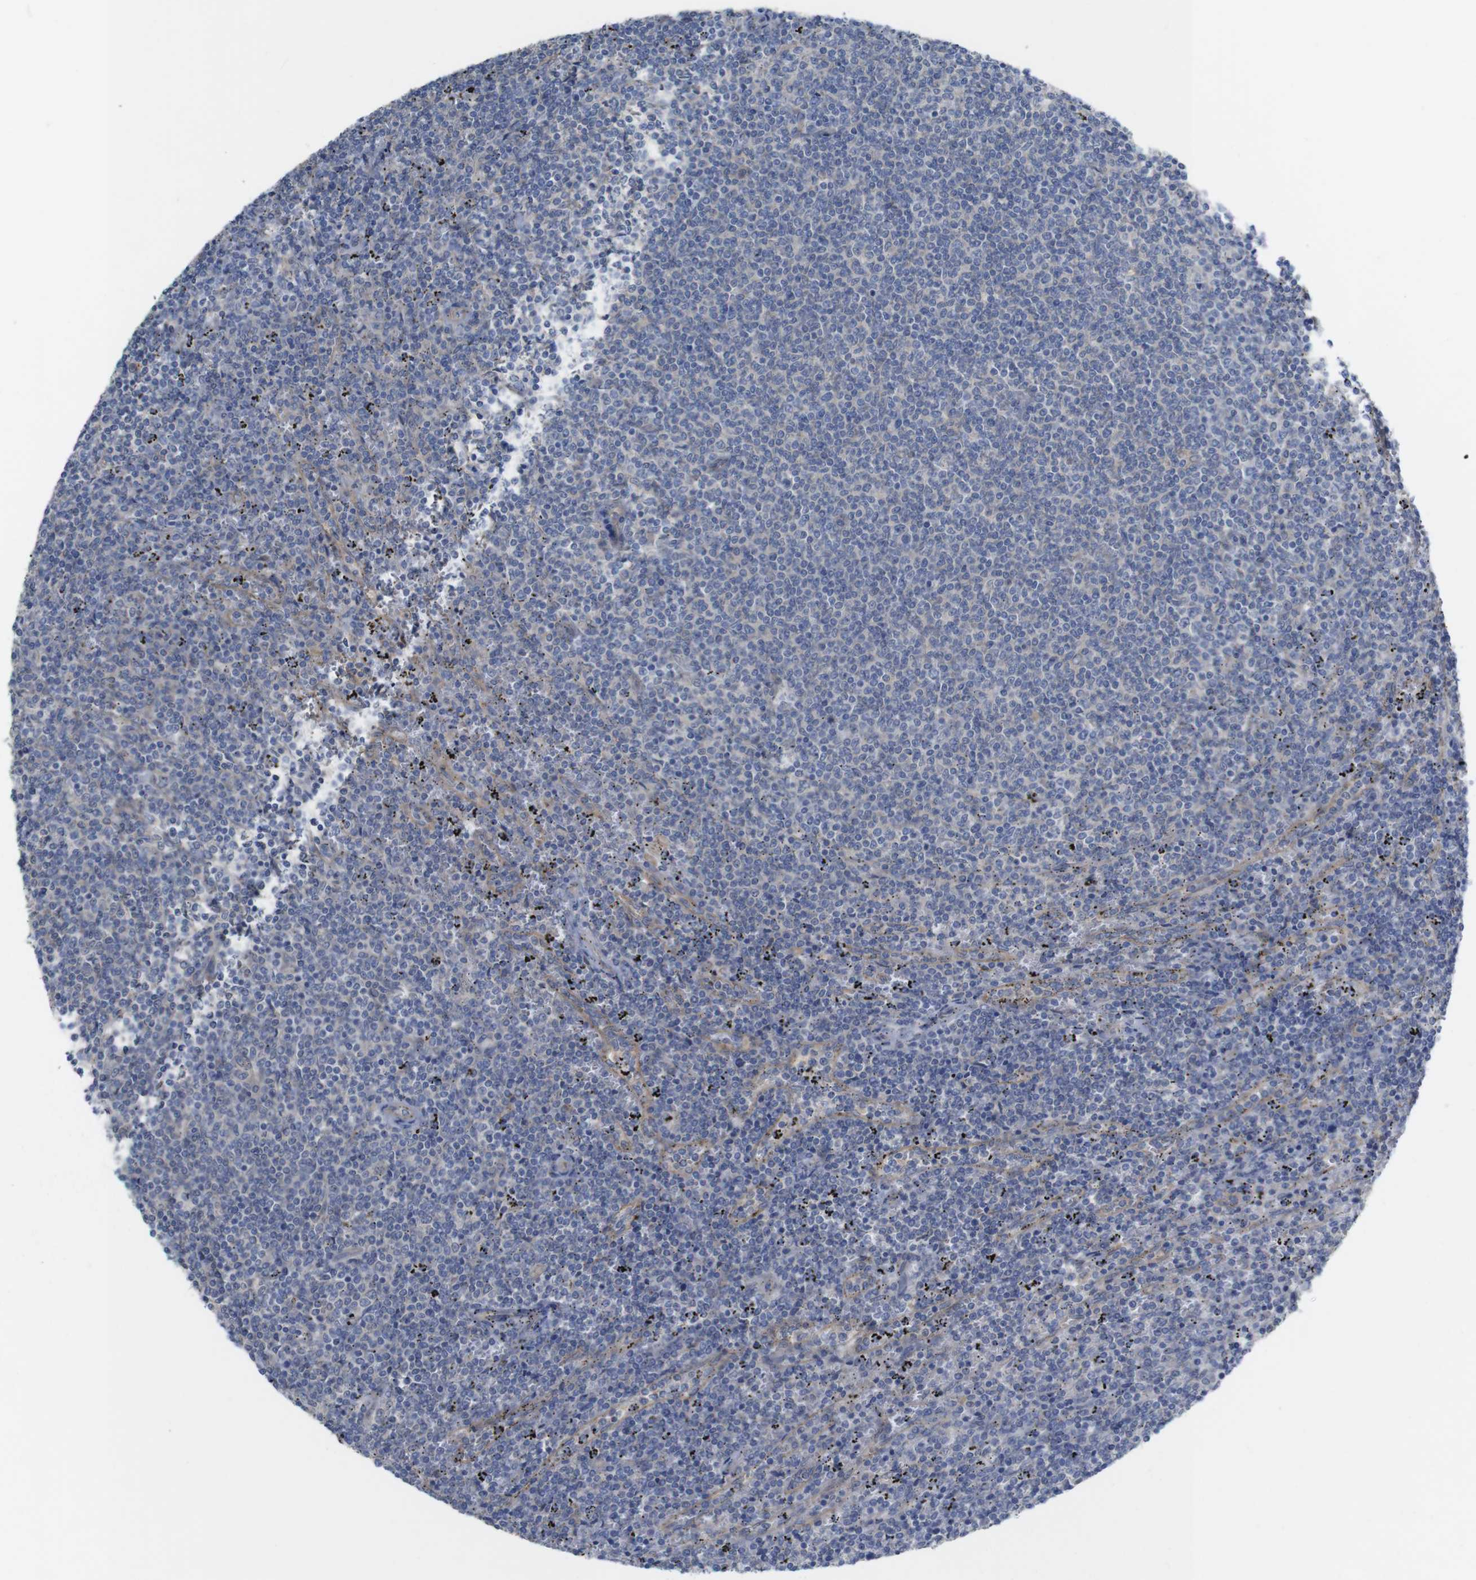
{"staining": {"intensity": "negative", "quantity": "none", "location": "none"}, "tissue": "lymphoma", "cell_type": "Tumor cells", "image_type": "cancer", "snomed": [{"axis": "morphology", "description": "Malignant lymphoma, non-Hodgkin's type, Low grade"}, {"axis": "topography", "description": "Spleen"}], "caption": "Lymphoma was stained to show a protein in brown. There is no significant staining in tumor cells.", "gene": "KIDINS220", "patient": {"sex": "female", "age": 50}}